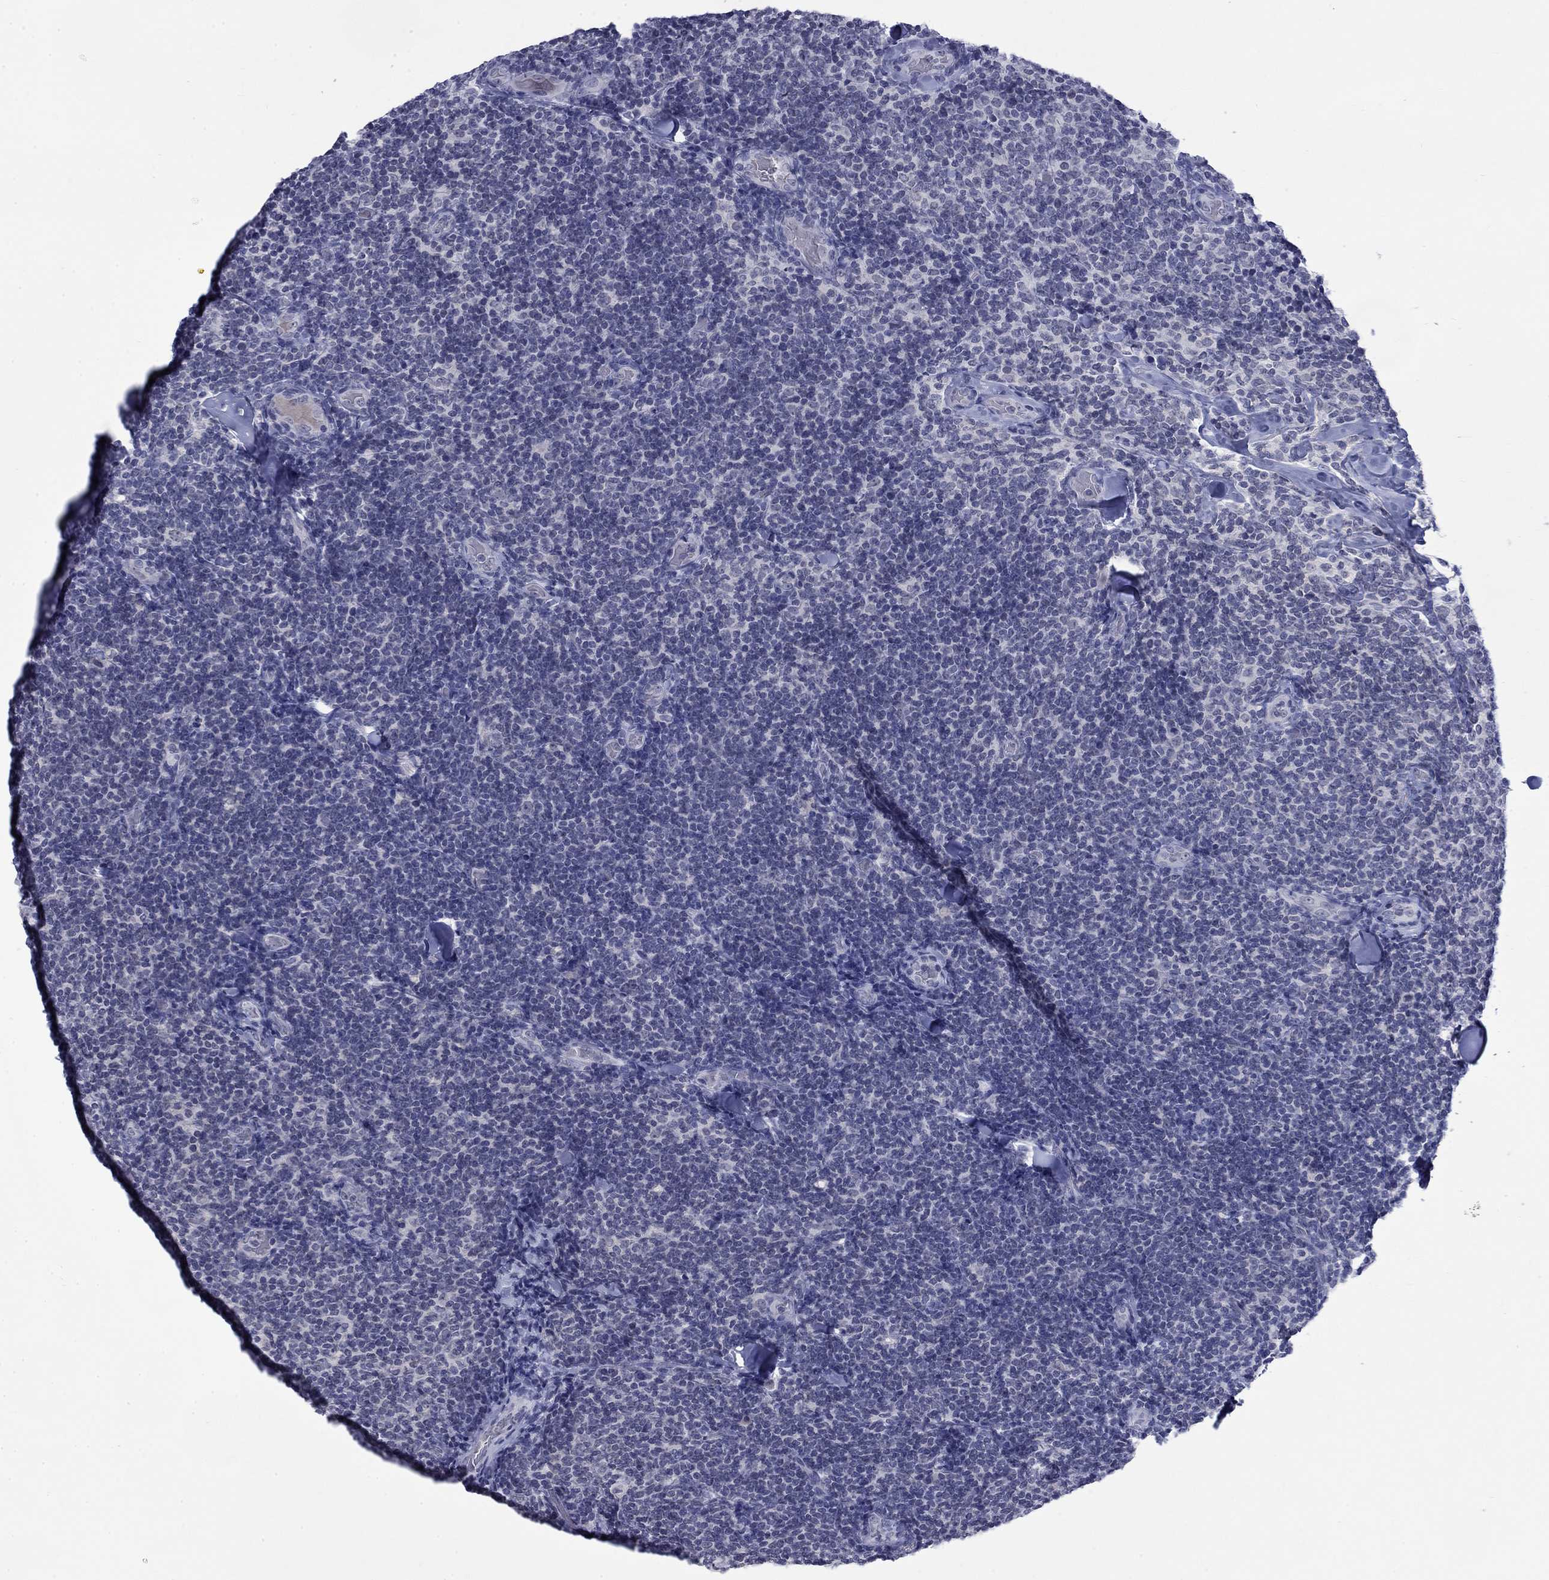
{"staining": {"intensity": "negative", "quantity": "none", "location": "none"}, "tissue": "lymphoma", "cell_type": "Tumor cells", "image_type": "cancer", "snomed": [{"axis": "morphology", "description": "Malignant lymphoma, non-Hodgkin's type, Low grade"}, {"axis": "topography", "description": "Lymph node"}], "caption": "Immunohistochemistry (IHC) micrograph of malignant lymphoma, non-Hodgkin's type (low-grade) stained for a protein (brown), which exhibits no expression in tumor cells. (DAB (3,3'-diaminobenzidine) immunohistochemistry, high magnification).", "gene": "NSMF", "patient": {"sex": "female", "age": 56}}